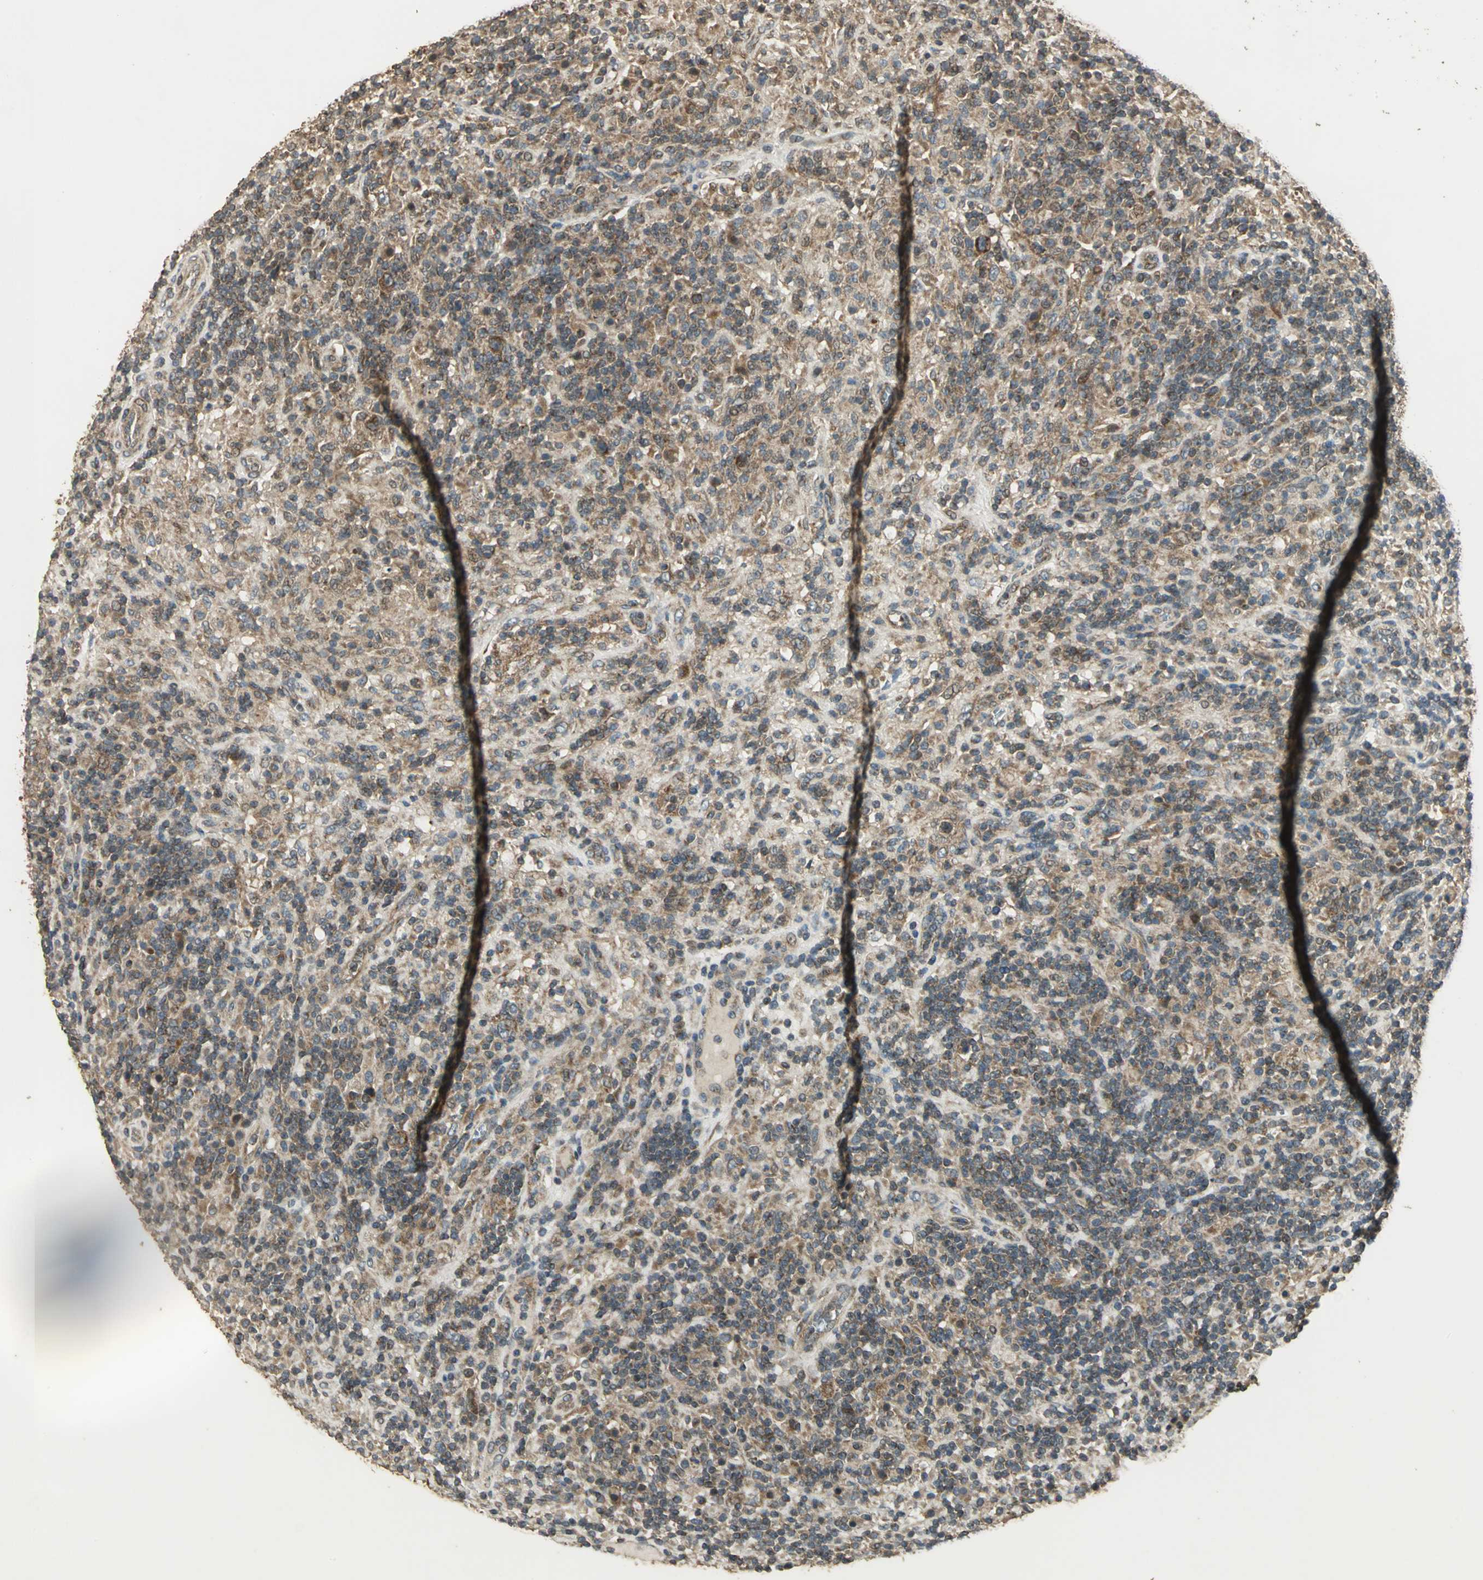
{"staining": {"intensity": "weak", "quantity": ">75%", "location": "cytoplasmic/membranous"}, "tissue": "lymphoma", "cell_type": "Tumor cells", "image_type": "cancer", "snomed": [{"axis": "morphology", "description": "Hodgkin's disease, NOS"}, {"axis": "topography", "description": "Lymph node"}], "caption": "Protein analysis of lymphoma tissue displays weak cytoplasmic/membranous staining in approximately >75% of tumor cells.", "gene": "KANK1", "patient": {"sex": "male", "age": 70}}